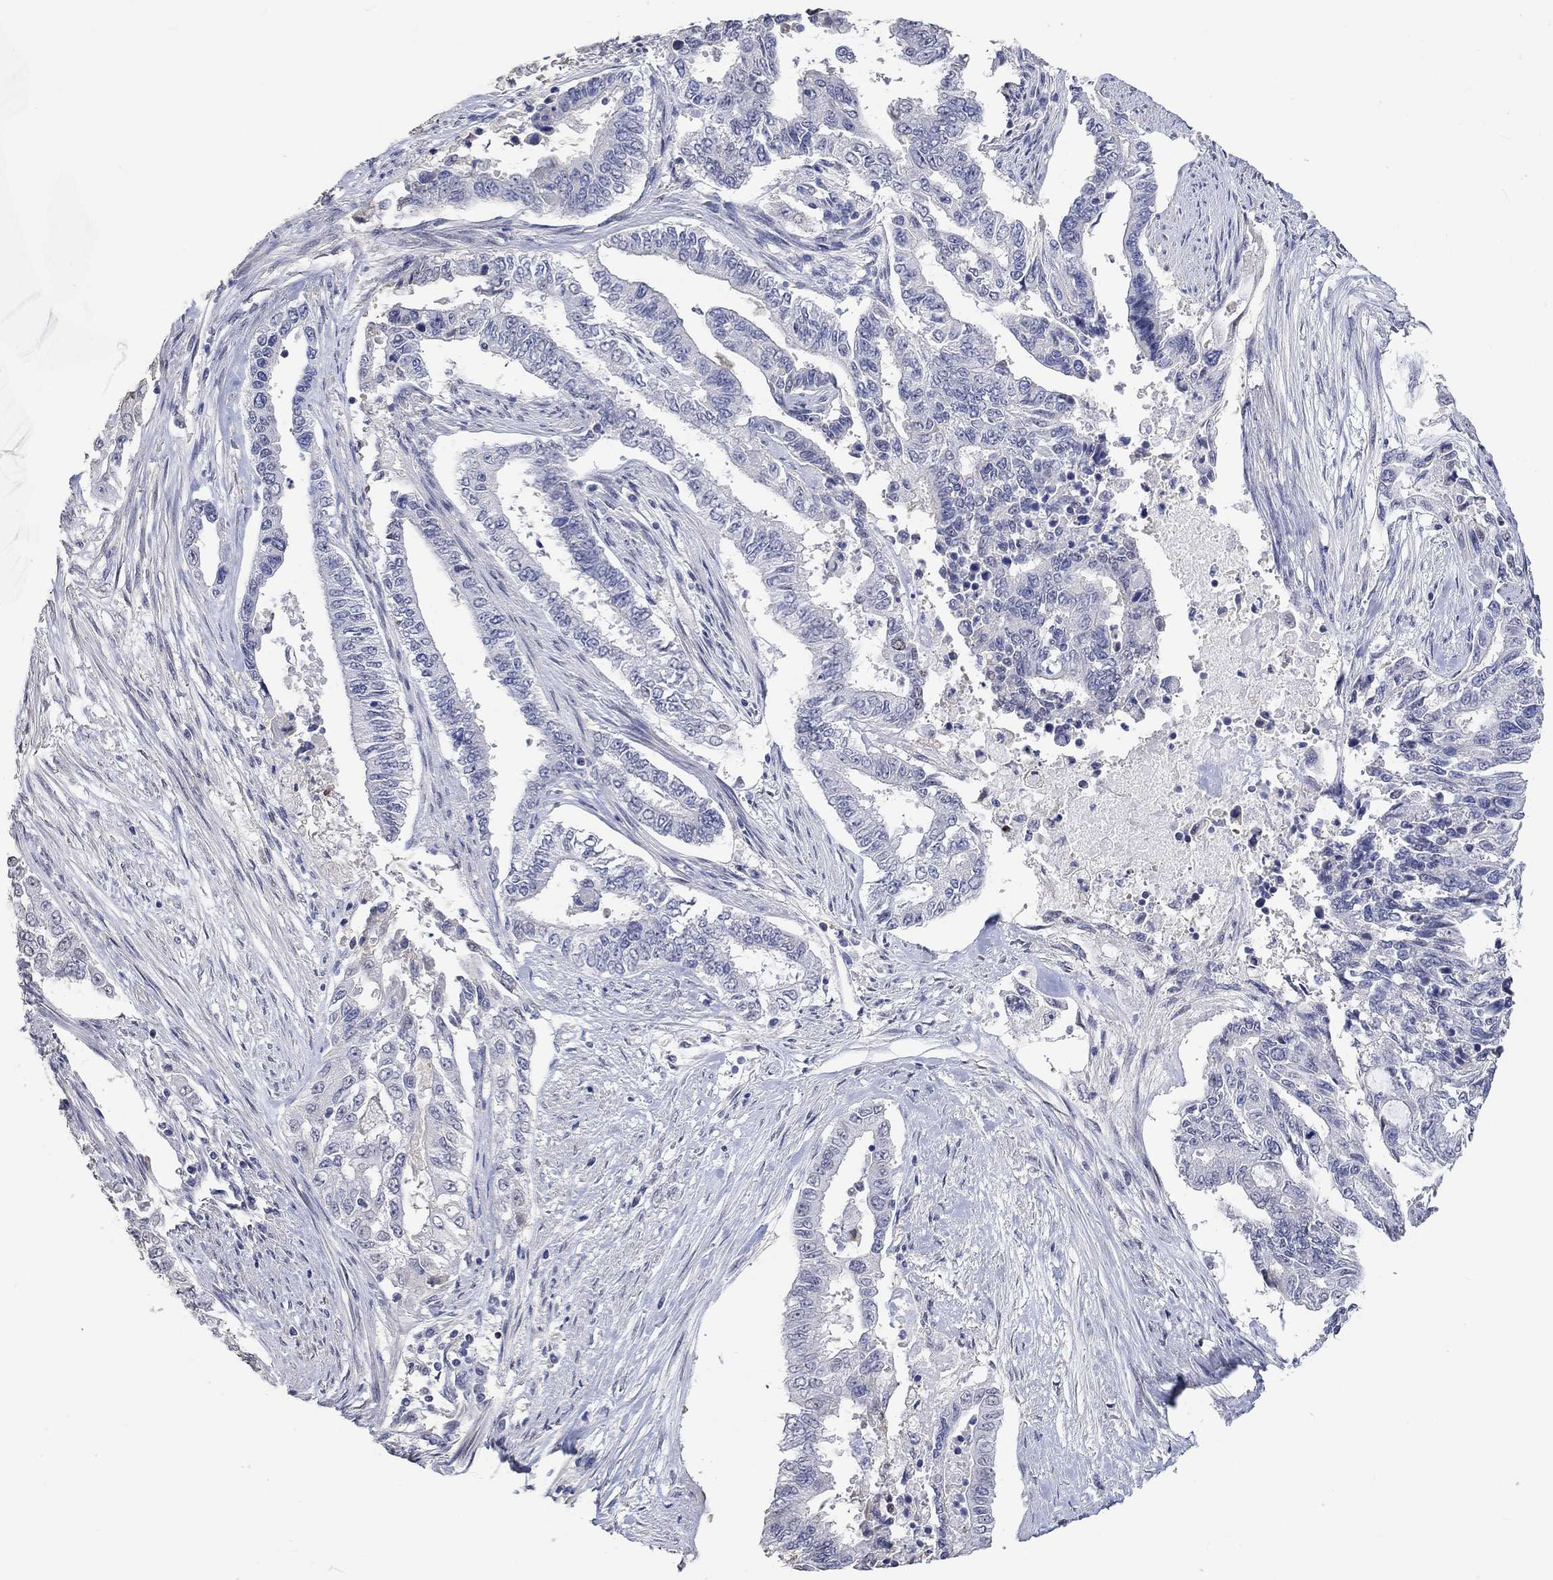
{"staining": {"intensity": "negative", "quantity": "none", "location": "none"}, "tissue": "endometrial cancer", "cell_type": "Tumor cells", "image_type": "cancer", "snomed": [{"axis": "morphology", "description": "Adenocarcinoma, NOS"}, {"axis": "topography", "description": "Uterus"}], "caption": "Human adenocarcinoma (endometrial) stained for a protein using immunohistochemistry demonstrates no positivity in tumor cells.", "gene": "PNMA5", "patient": {"sex": "female", "age": 59}}